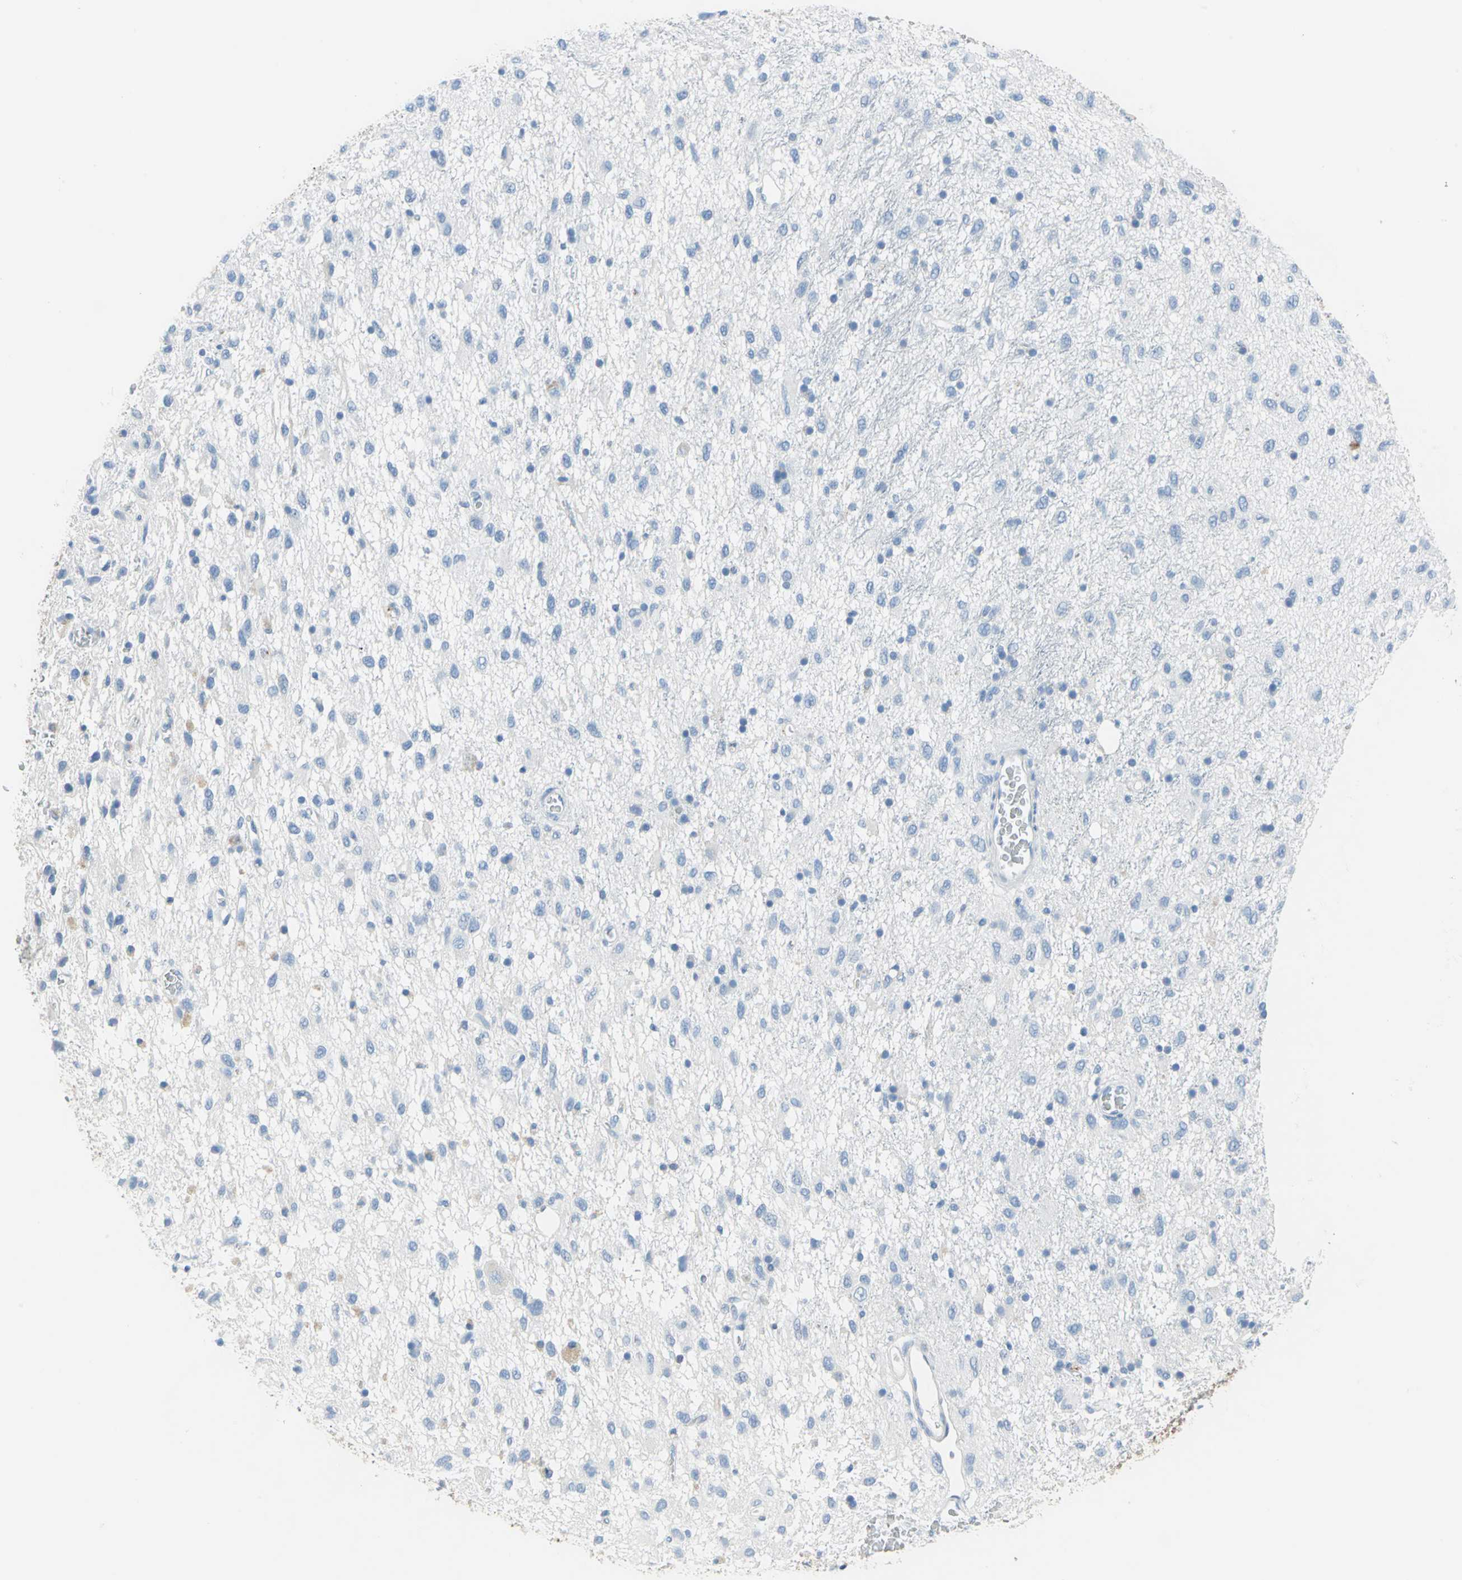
{"staining": {"intensity": "negative", "quantity": "none", "location": "none"}, "tissue": "glioma", "cell_type": "Tumor cells", "image_type": "cancer", "snomed": [{"axis": "morphology", "description": "Glioma, malignant, Low grade"}, {"axis": "topography", "description": "Brain"}], "caption": "Immunohistochemical staining of human malignant glioma (low-grade) demonstrates no significant positivity in tumor cells.", "gene": "SFN", "patient": {"sex": "male", "age": 77}}